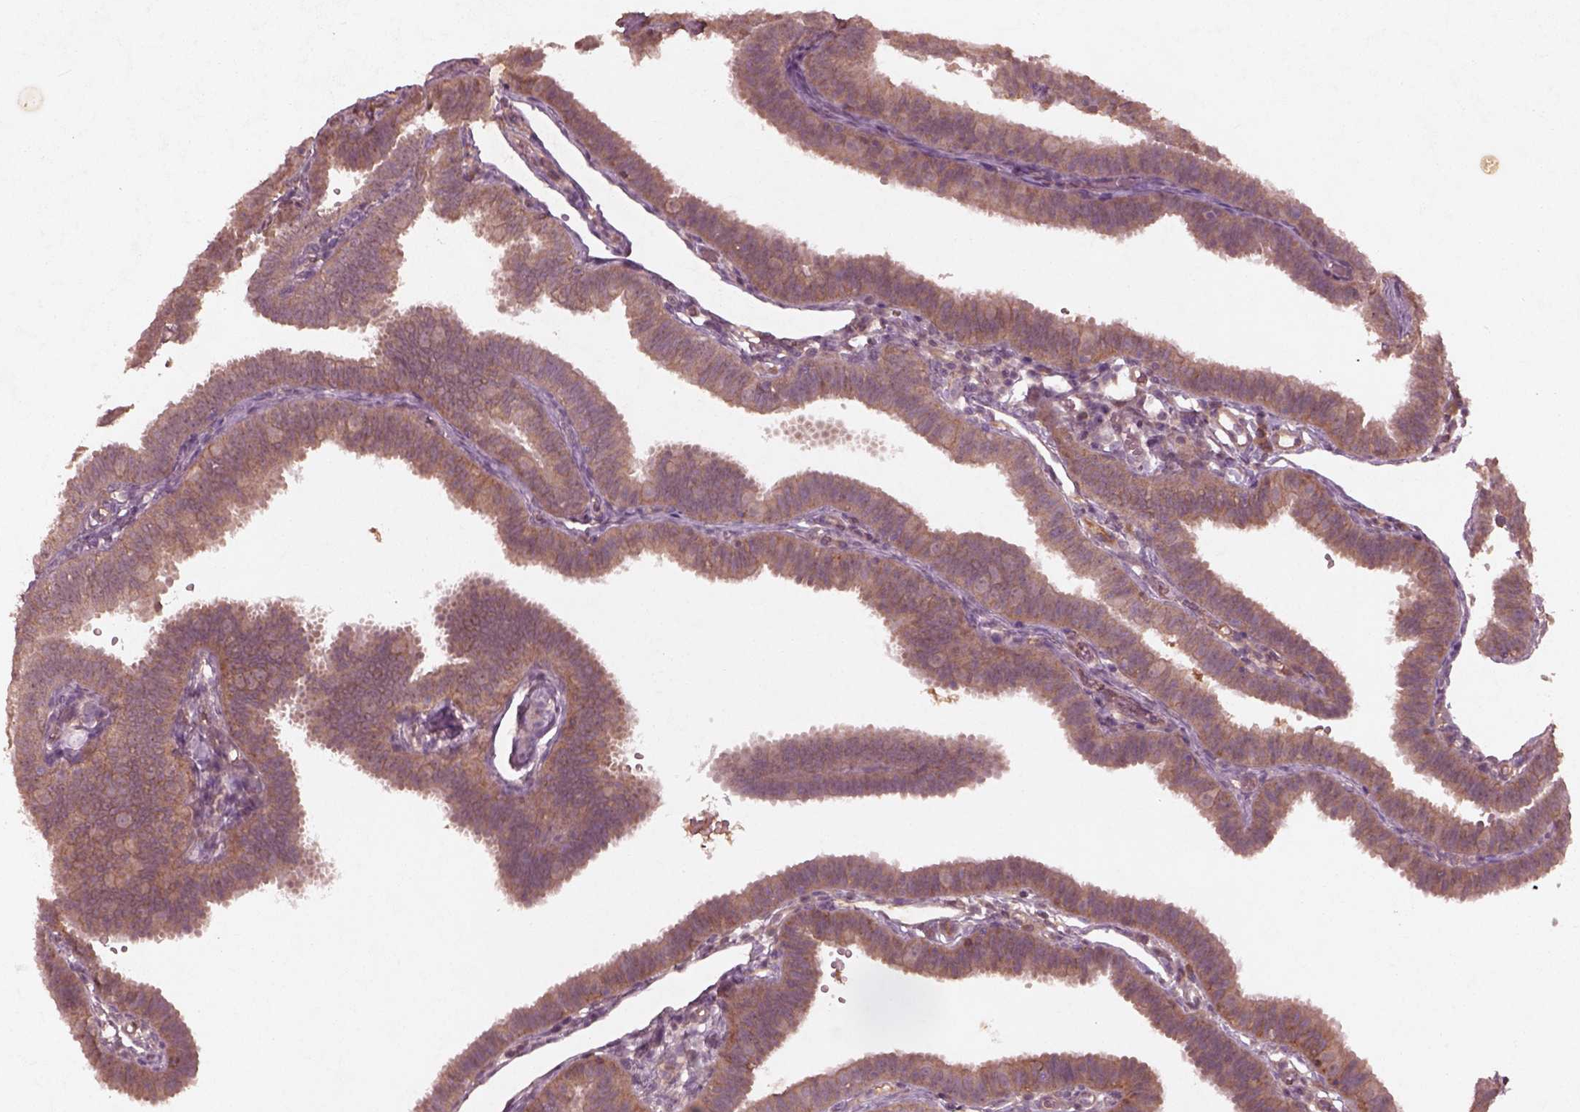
{"staining": {"intensity": "moderate", "quantity": ">75%", "location": "cytoplasmic/membranous"}, "tissue": "fallopian tube", "cell_type": "Glandular cells", "image_type": "normal", "snomed": [{"axis": "morphology", "description": "Normal tissue, NOS"}, {"axis": "topography", "description": "Fallopian tube"}], "caption": "This histopathology image reveals immunohistochemistry staining of unremarkable human fallopian tube, with medium moderate cytoplasmic/membranous positivity in about >75% of glandular cells.", "gene": "FAM234A", "patient": {"sex": "female", "age": 25}}